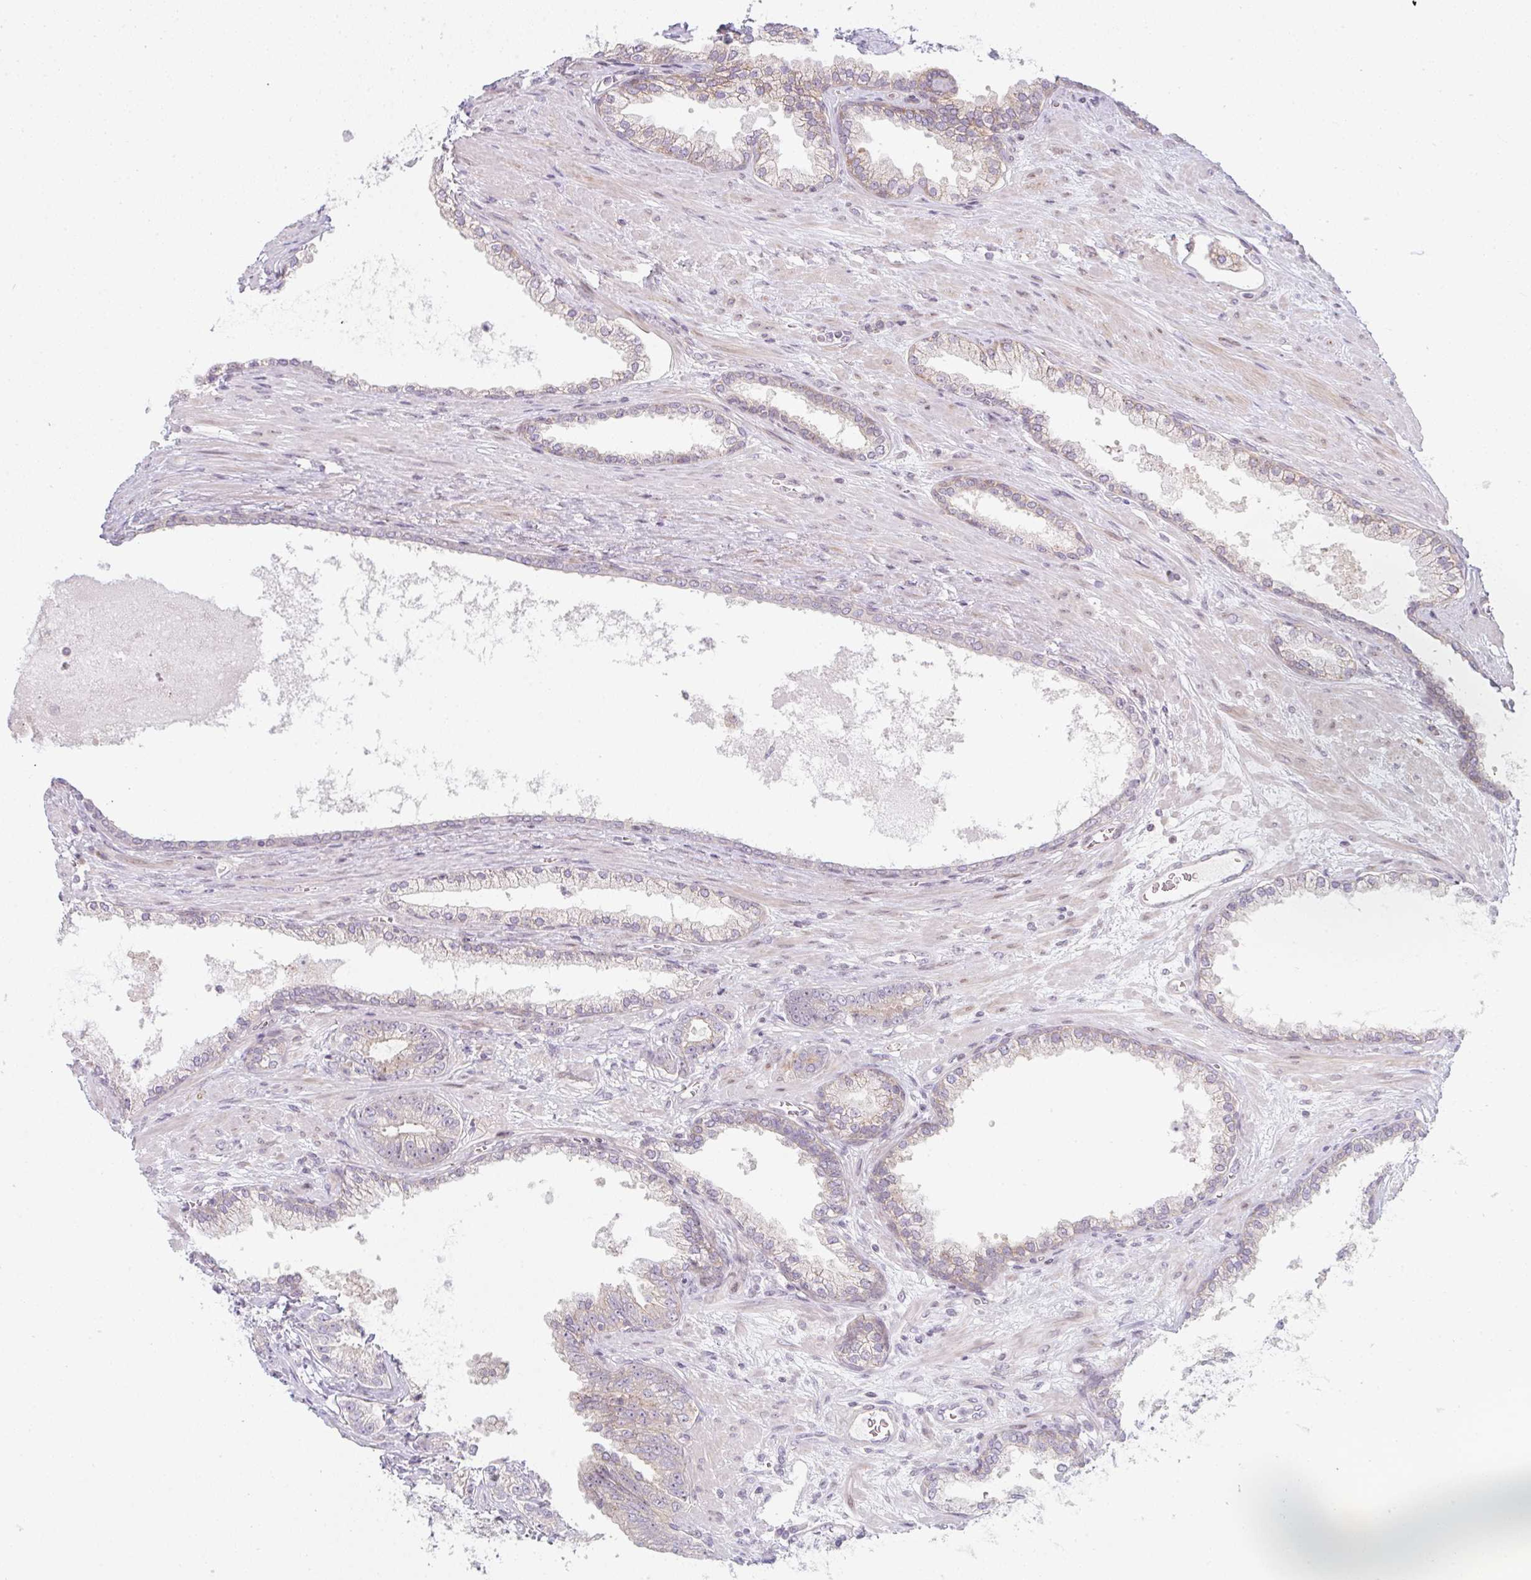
{"staining": {"intensity": "weak", "quantity": "<25%", "location": "cytoplasmic/membranous"}, "tissue": "prostate cancer", "cell_type": "Tumor cells", "image_type": "cancer", "snomed": [{"axis": "morphology", "description": "Adenocarcinoma, Low grade"}, {"axis": "topography", "description": "Prostate"}], "caption": "Prostate cancer was stained to show a protein in brown. There is no significant staining in tumor cells. (Immunohistochemistry, brightfield microscopy, high magnification).", "gene": "TMEM237", "patient": {"sex": "male", "age": 61}}